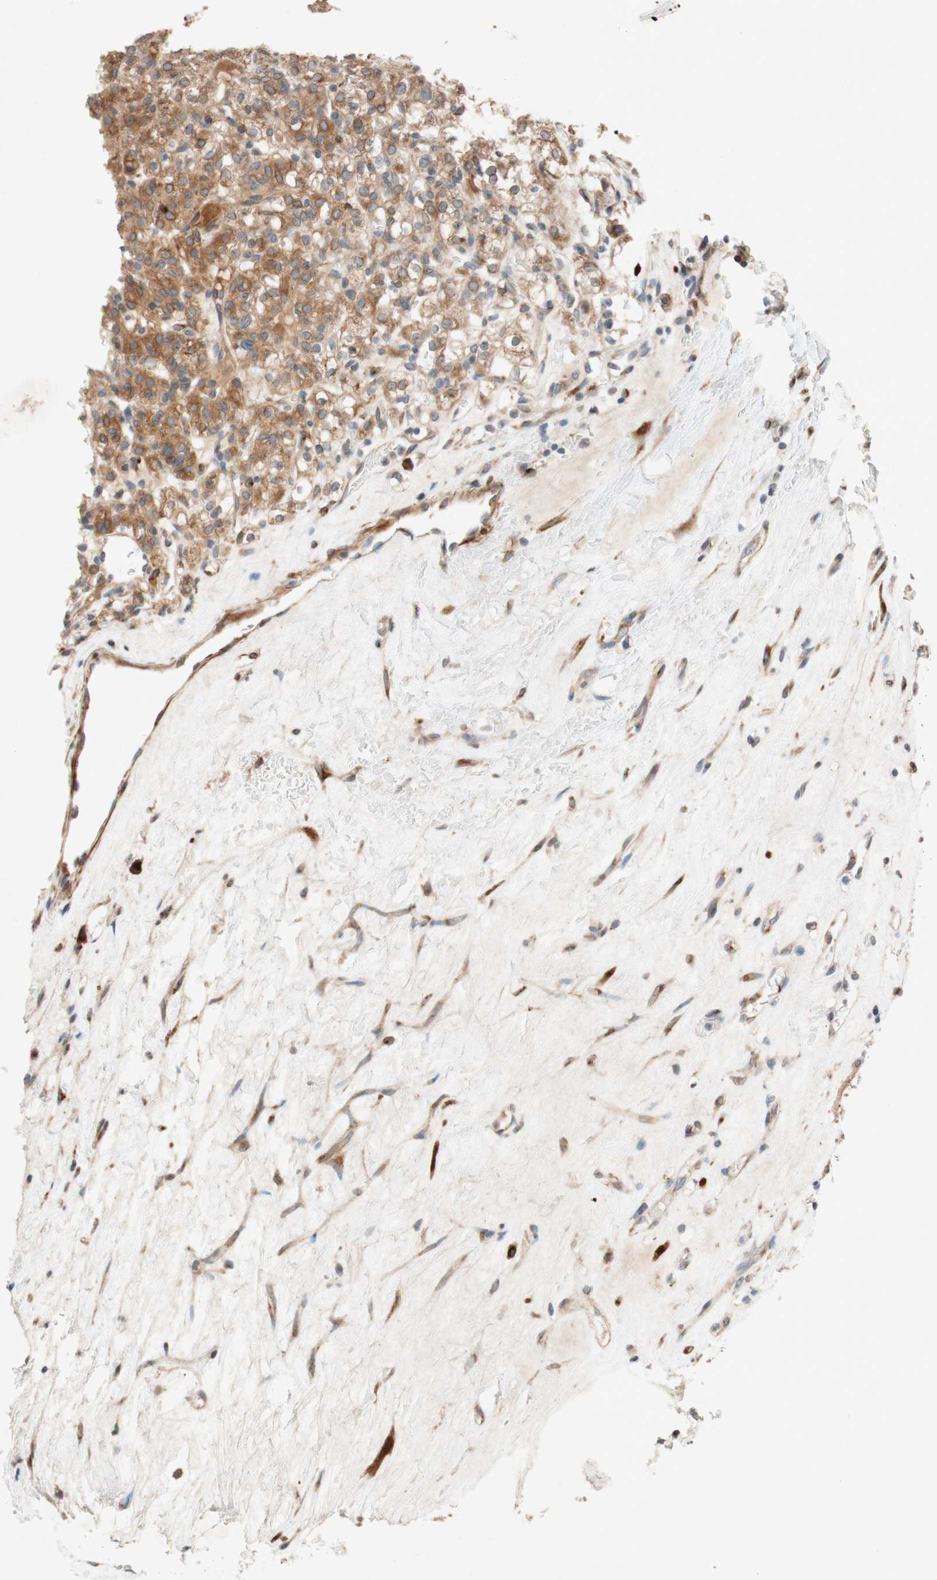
{"staining": {"intensity": "moderate", "quantity": ">75%", "location": "cytoplasmic/membranous,nuclear"}, "tissue": "renal cancer", "cell_type": "Tumor cells", "image_type": "cancer", "snomed": [{"axis": "morphology", "description": "Normal tissue, NOS"}, {"axis": "morphology", "description": "Adenocarcinoma, NOS"}, {"axis": "topography", "description": "Kidney"}], "caption": "This micrograph reveals IHC staining of human adenocarcinoma (renal), with medium moderate cytoplasmic/membranous and nuclear positivity in about >75% of tumor cells.", "gene": "PTPRU", "patient": {"sex": "female", "age": 72}}